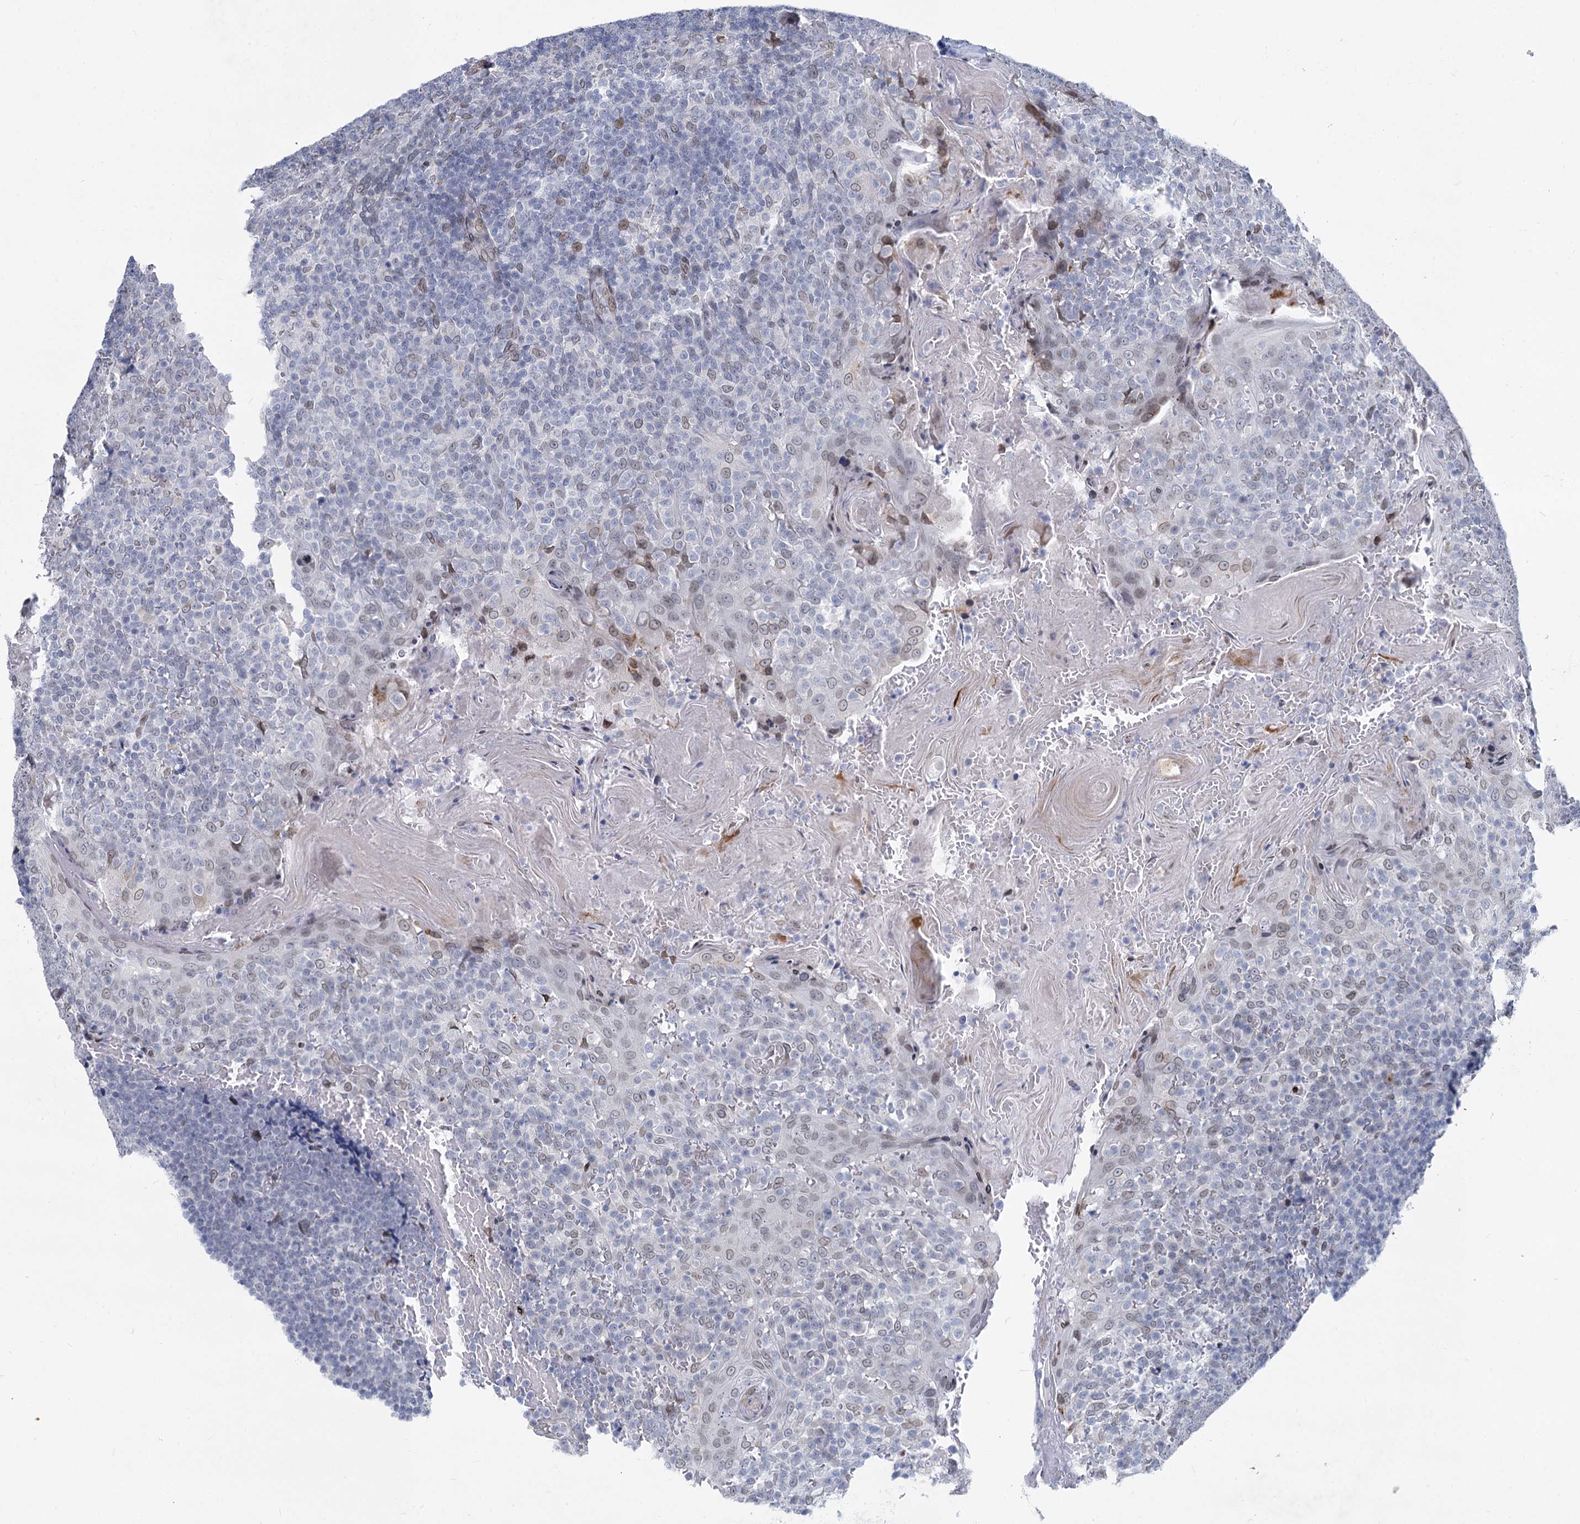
{"staining": {"intensity": "negative", "quantity": "none", "location": "none"}, "tissue": "tonsil", "cell_type": "Germinal center cells", "image_type": "normal", "snomed": [{"axis": "morphology", "description": "Normal tissue, NOS"}, {"axis": "topography", "description": "Tonsil"}], "caption": "The photomicrograph reveals no significant expression in germinal center cells of tonsil.", "gene": "PRSS35", "patient": {"sex": "female", "age": 19}}